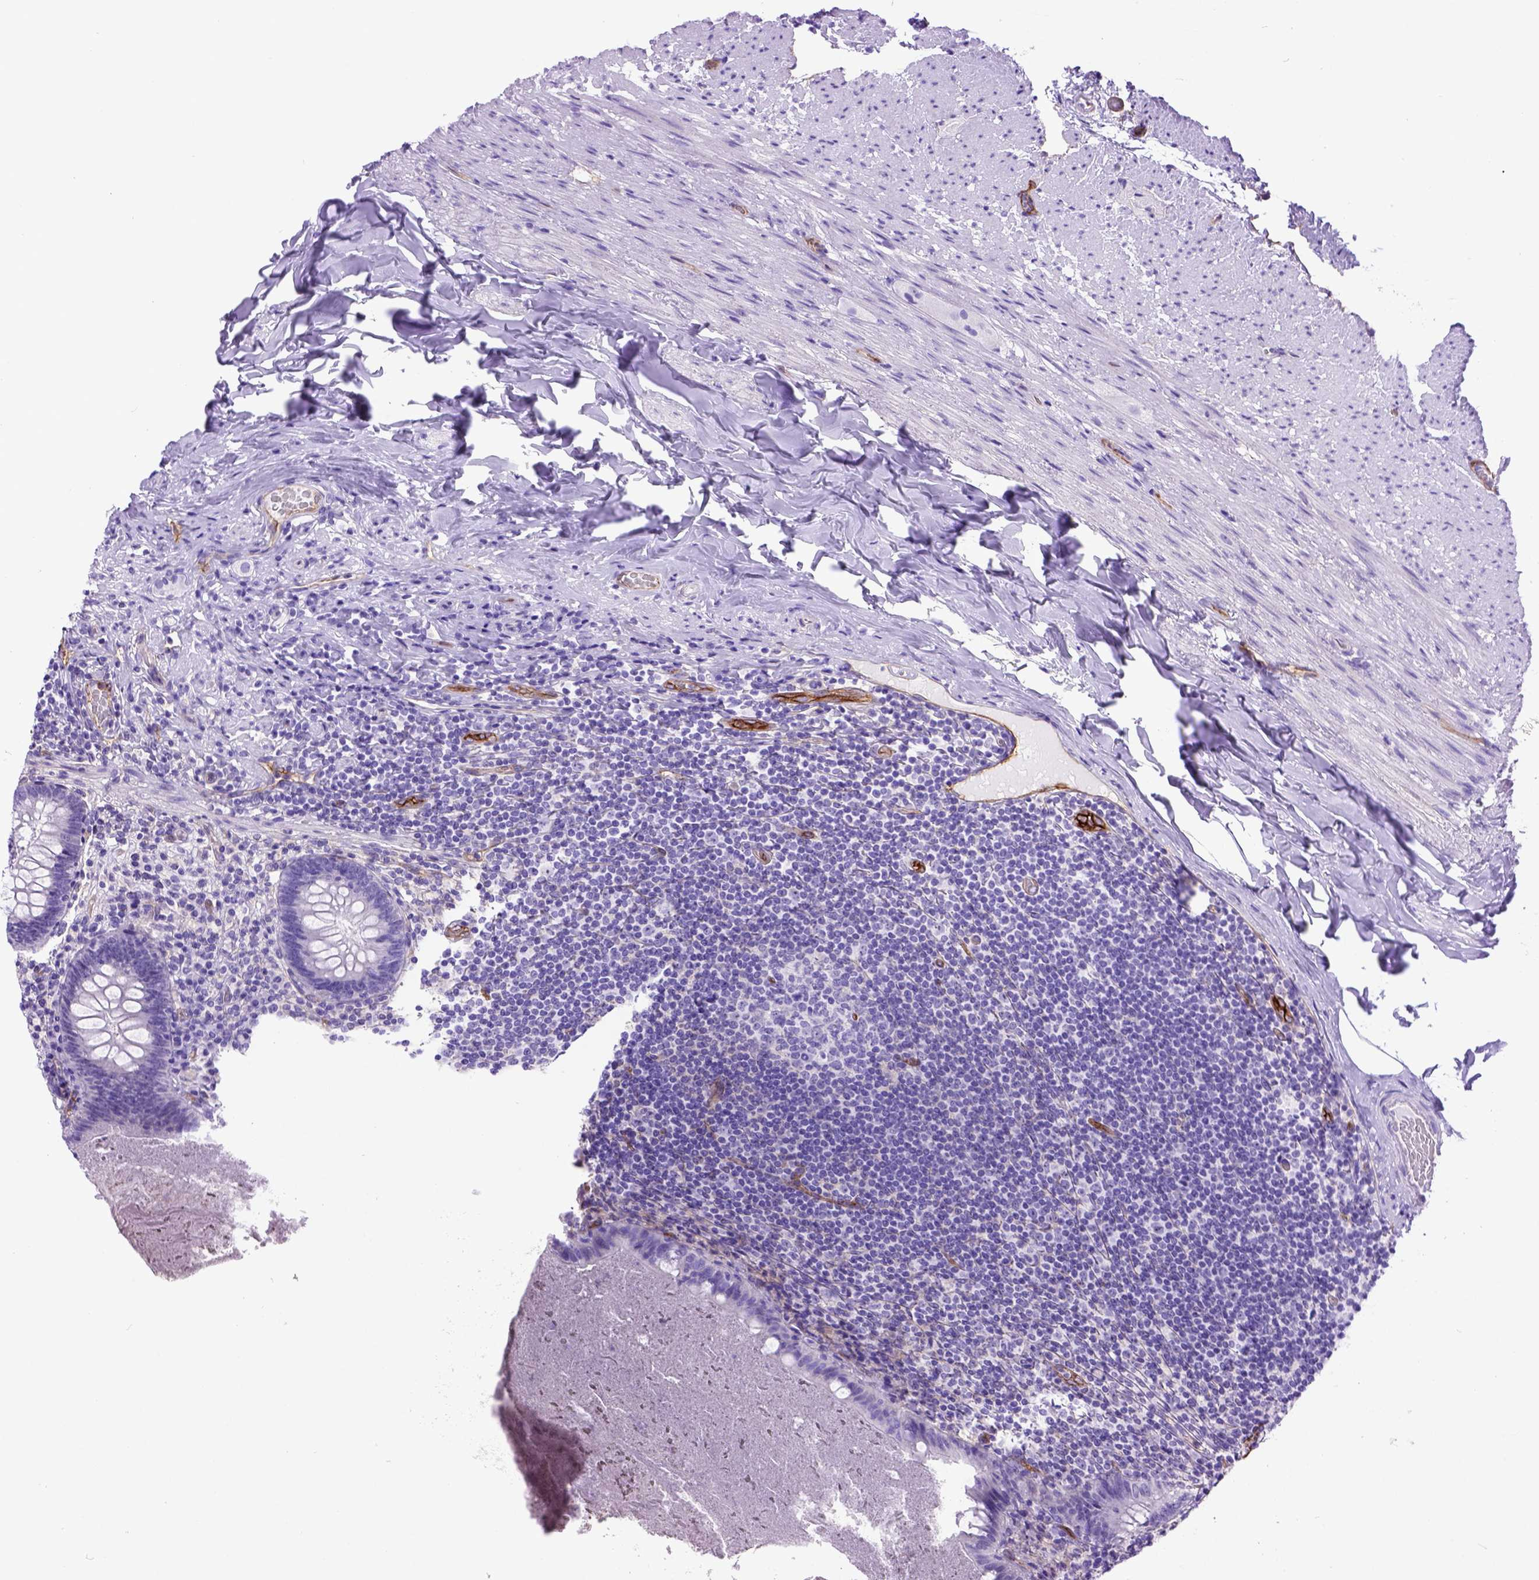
{"staining": {"intensity": "negative", "quantity": "none", "location": "none"}, "tissue": "appendix", "cell_type": "Glandular cells", "image_type": "normal", "snomed": [{"axis": "morphology", "description": "Normal tissue, NOS"}, {"axis": "topography", "description": "Appendix"}], "caption": "Immunohistochemistry (IHC) micrograph of unremarkable appendix: human appendix stained with DAB displays no significant protein staining in glandular cells.", "gene": "ENG", "patient": {"sex": "male", "age": 47}}